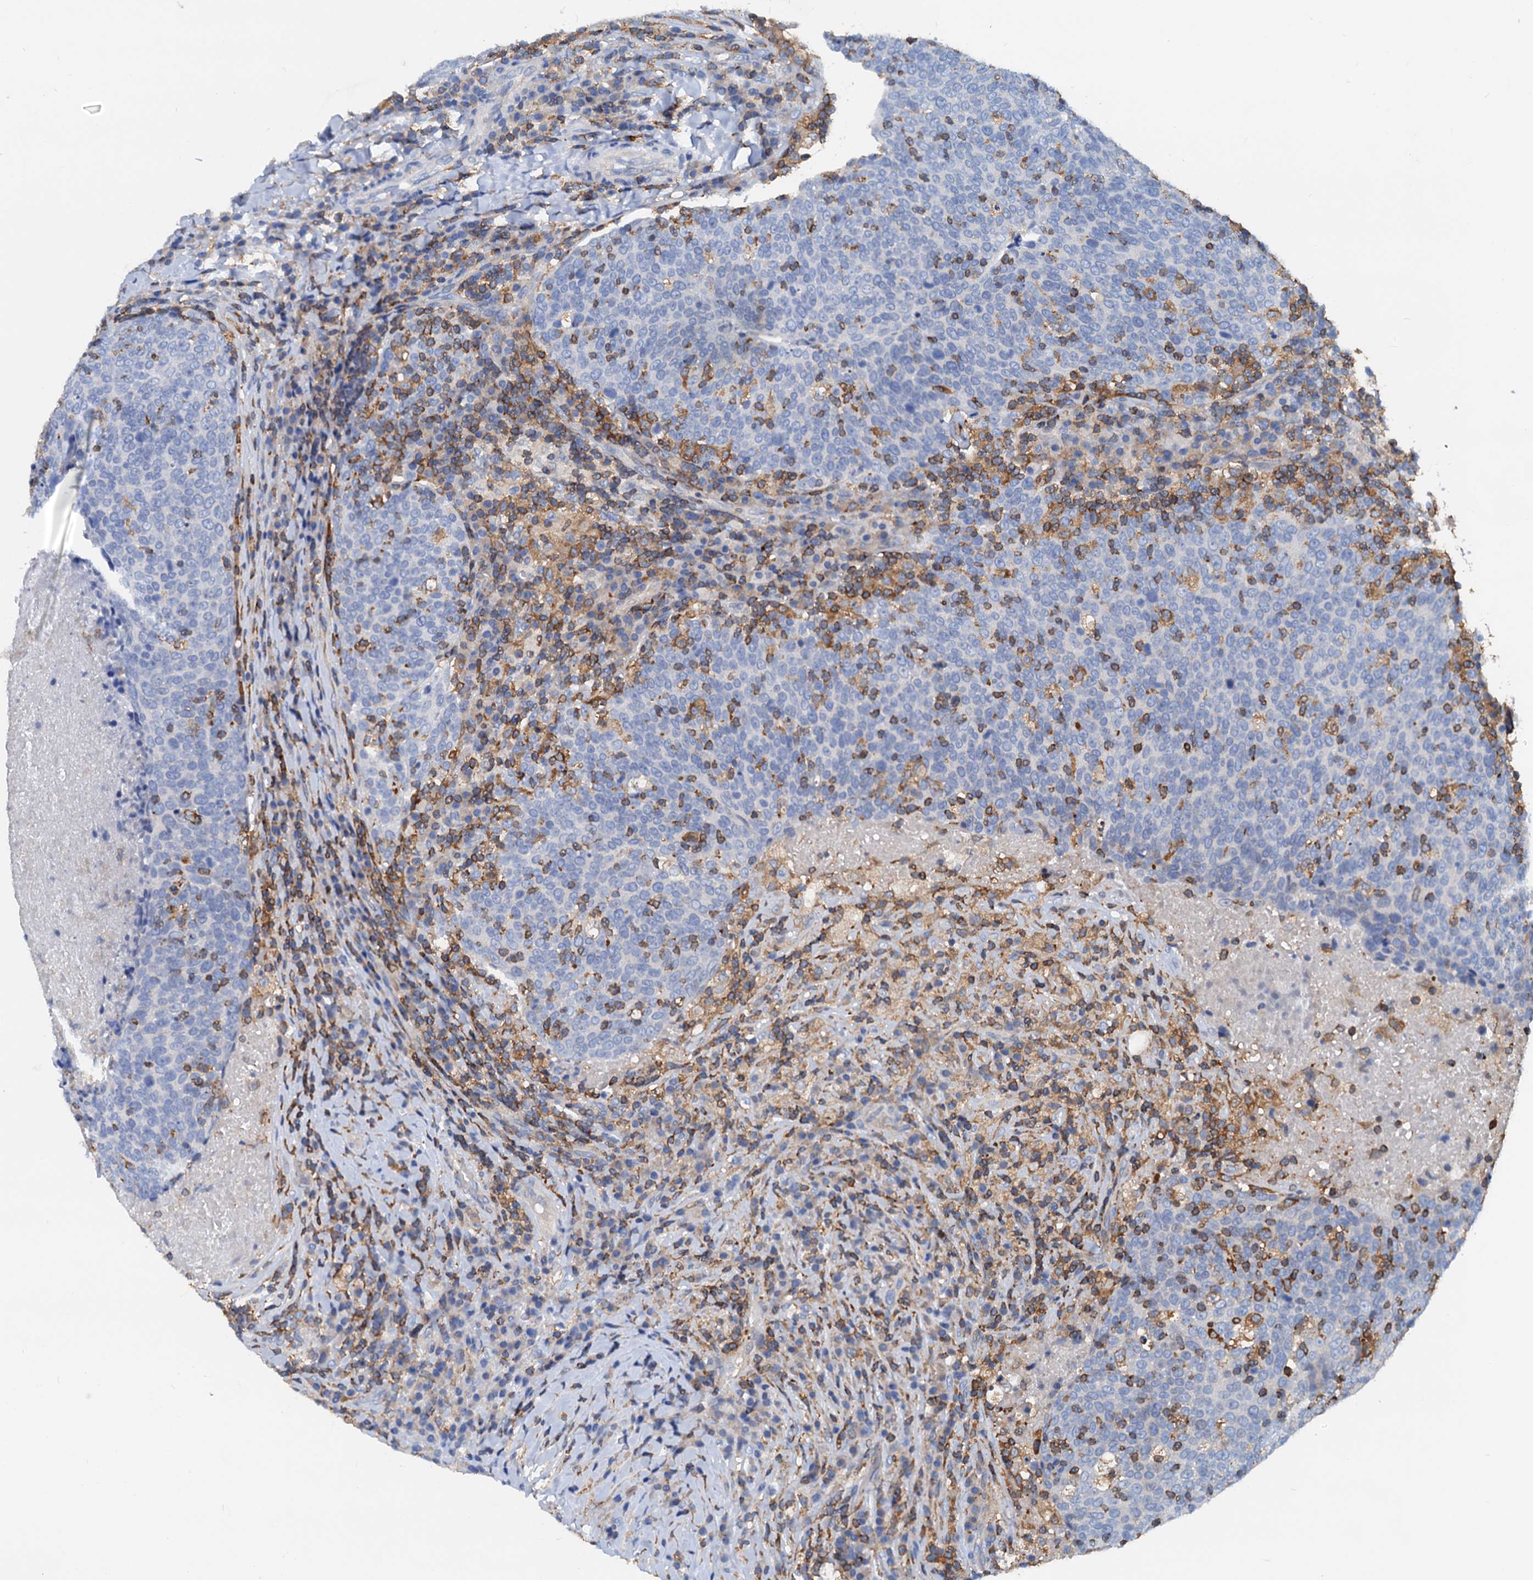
{"staining": {"intensity": "negative", "quantity": "none", "location": "none"}, "tissue": "head and neck cancer", "cell_type": "Tumor cells", "image_type": "cancer", "snomed": [{"axis": "morphology", "description": "Squamous cell carcinoma, NOS"}, {"axis": "morphology", "description": "Squamous cell carcinoma, metastatic, NOS"}, {"axis": "topography", "description": "Lymph node"}, {"axis": "topography", "description": "Head-Neck"}], "caption": "Head and neck cancer (metastatic squamous cell carcinoma) was stained to show a protein in brown. There is no significant positivity in tumor cells. Brightfield microscopy of IHC stained with DAB (brown) and hematoxylin (blue), captured at high magnification.", "gene": "LCP2", "patient": {"sex": "male", "age": 62}}